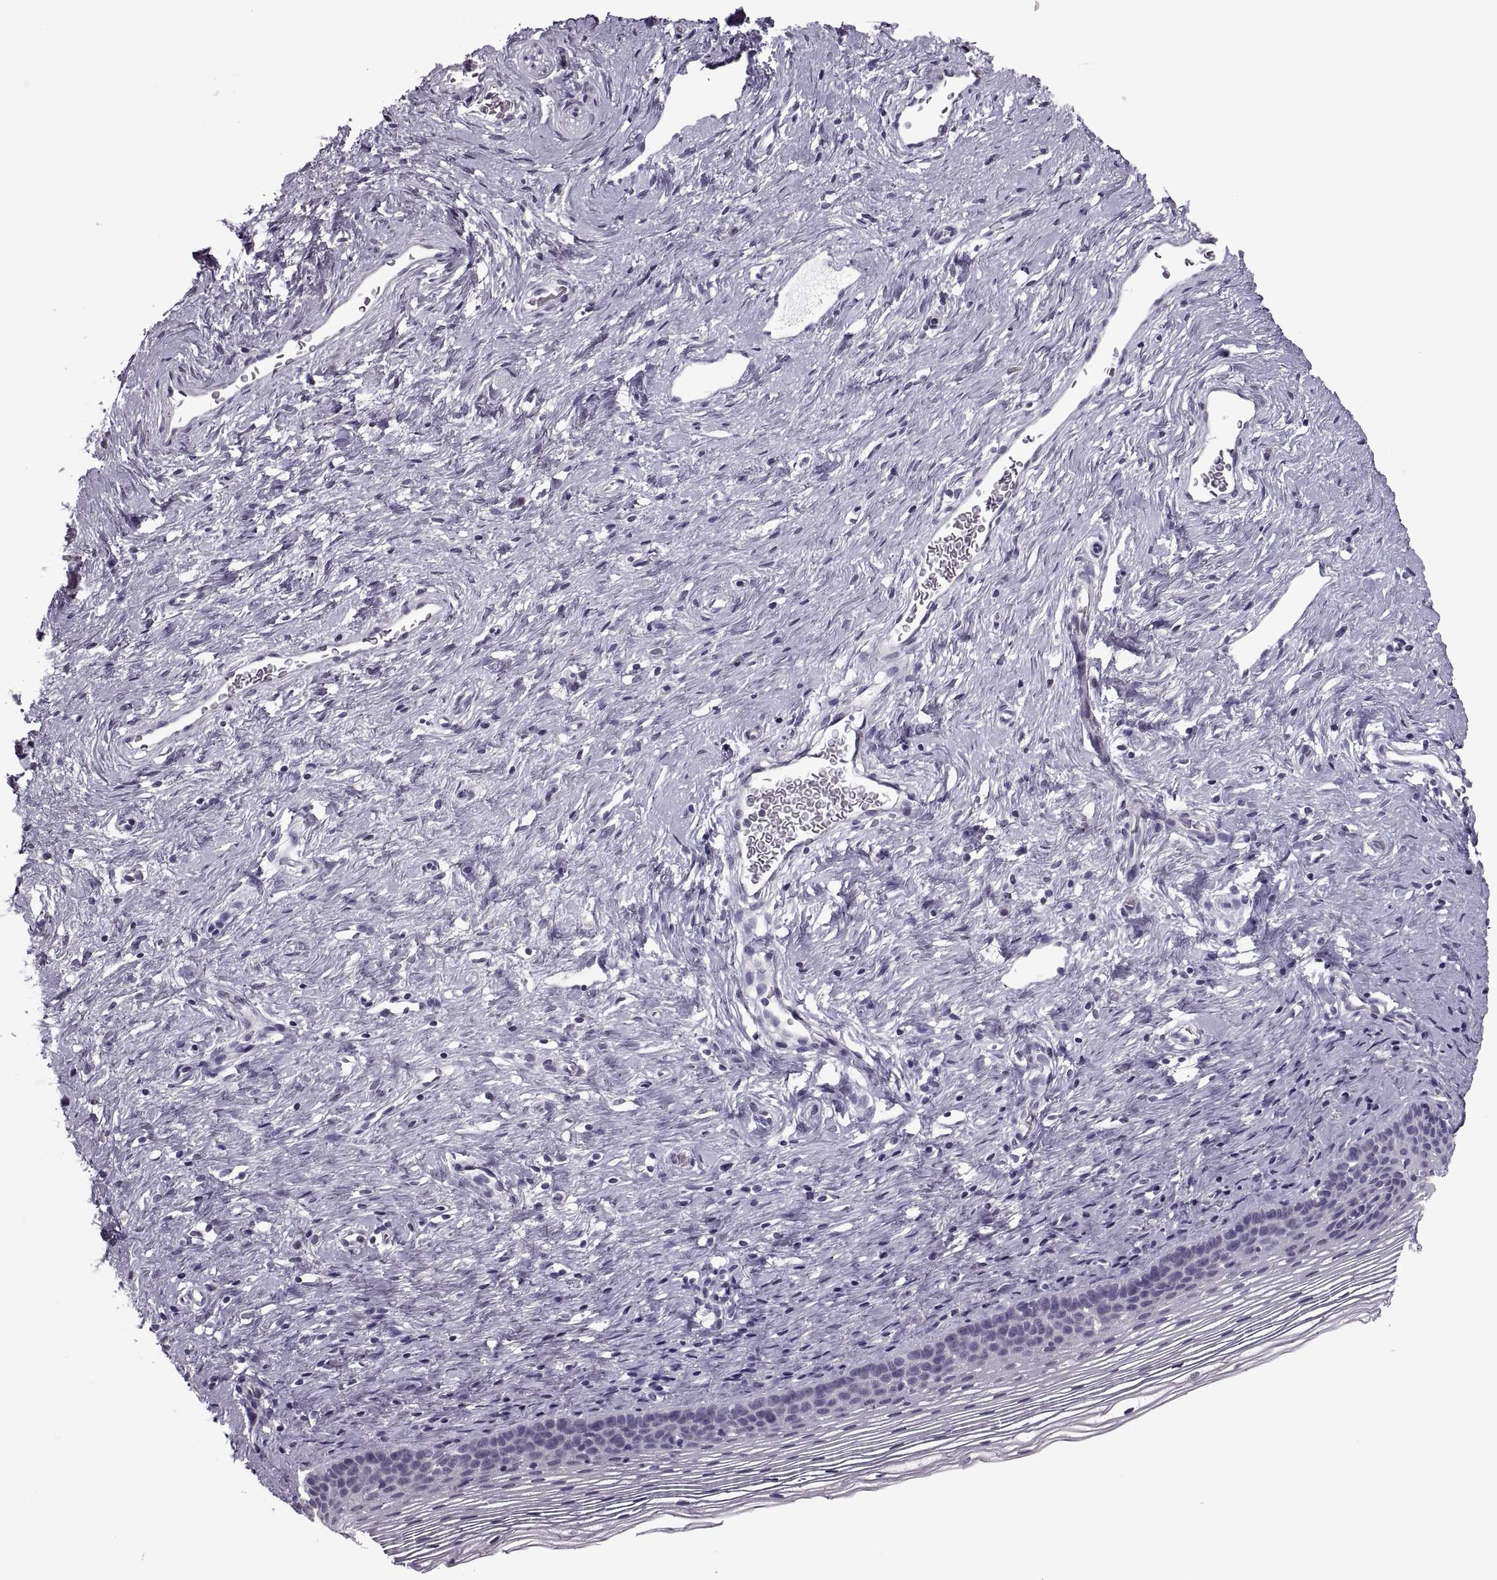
{"staining": {"intensity": "negative", "quantity": "none", "location": "none"}, "tissue": "cervix", "cell_type": "Glandular cells", "image_type": "normal", "snomed": [{"axis": "morphology", "description": "Normal tissue, NOS"}, {"axis": "topography", "description": "Cervix"}], "caption": "High power microscopy image of an immunohistochemistry photomicrograph of normal cervix, revealing no significant expression in glandular cells. The staining was performed using DAB to visualize the protein expression in brown, while the nuclei were stained in blue with hematoxylin (Magnification: 20x).", "gene": "PAGE2B", "patient": {"sex": "female", "age": 39}}